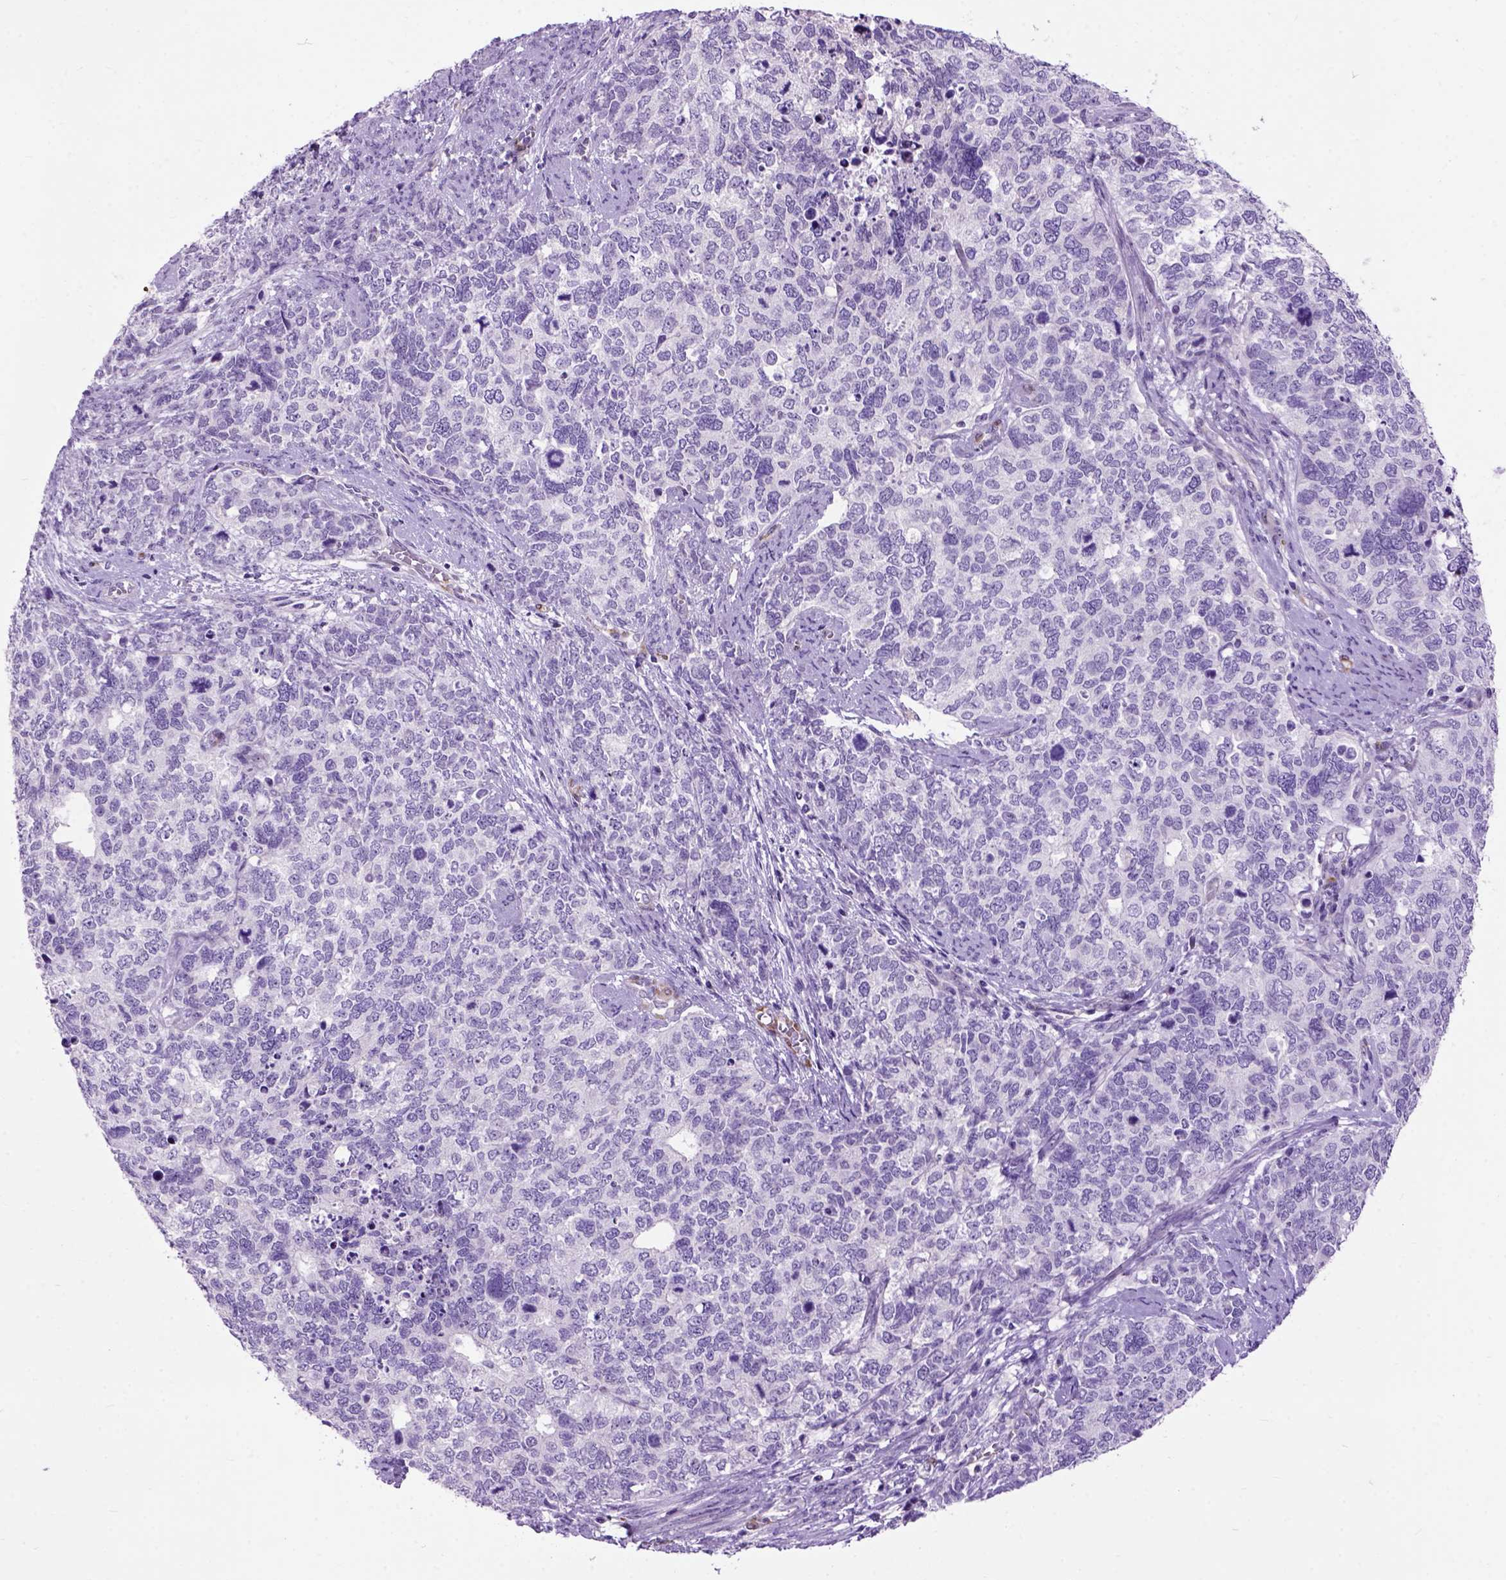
{"staining": {"intensity": "negative", "quantity": "none", "location": "none"}, "tissue": "cervical cancer", "cell_type": "Tumor cells", "image_type": "cancer", "snomed": [{"axis": "morphology", "description": "Squamous cell carcinoma, NOS"}, {"axis": "topography", "description": "Cervix"}], "caption": "Histopathology image shows no protein positivity in tumor cells of cervical cancer tissue. (DAB (3,3'-diaminobenzidine) IHC with hematoxylin counter stain).", "gene": "MAPT", "patient": {"sex": "female", "age": 63}}